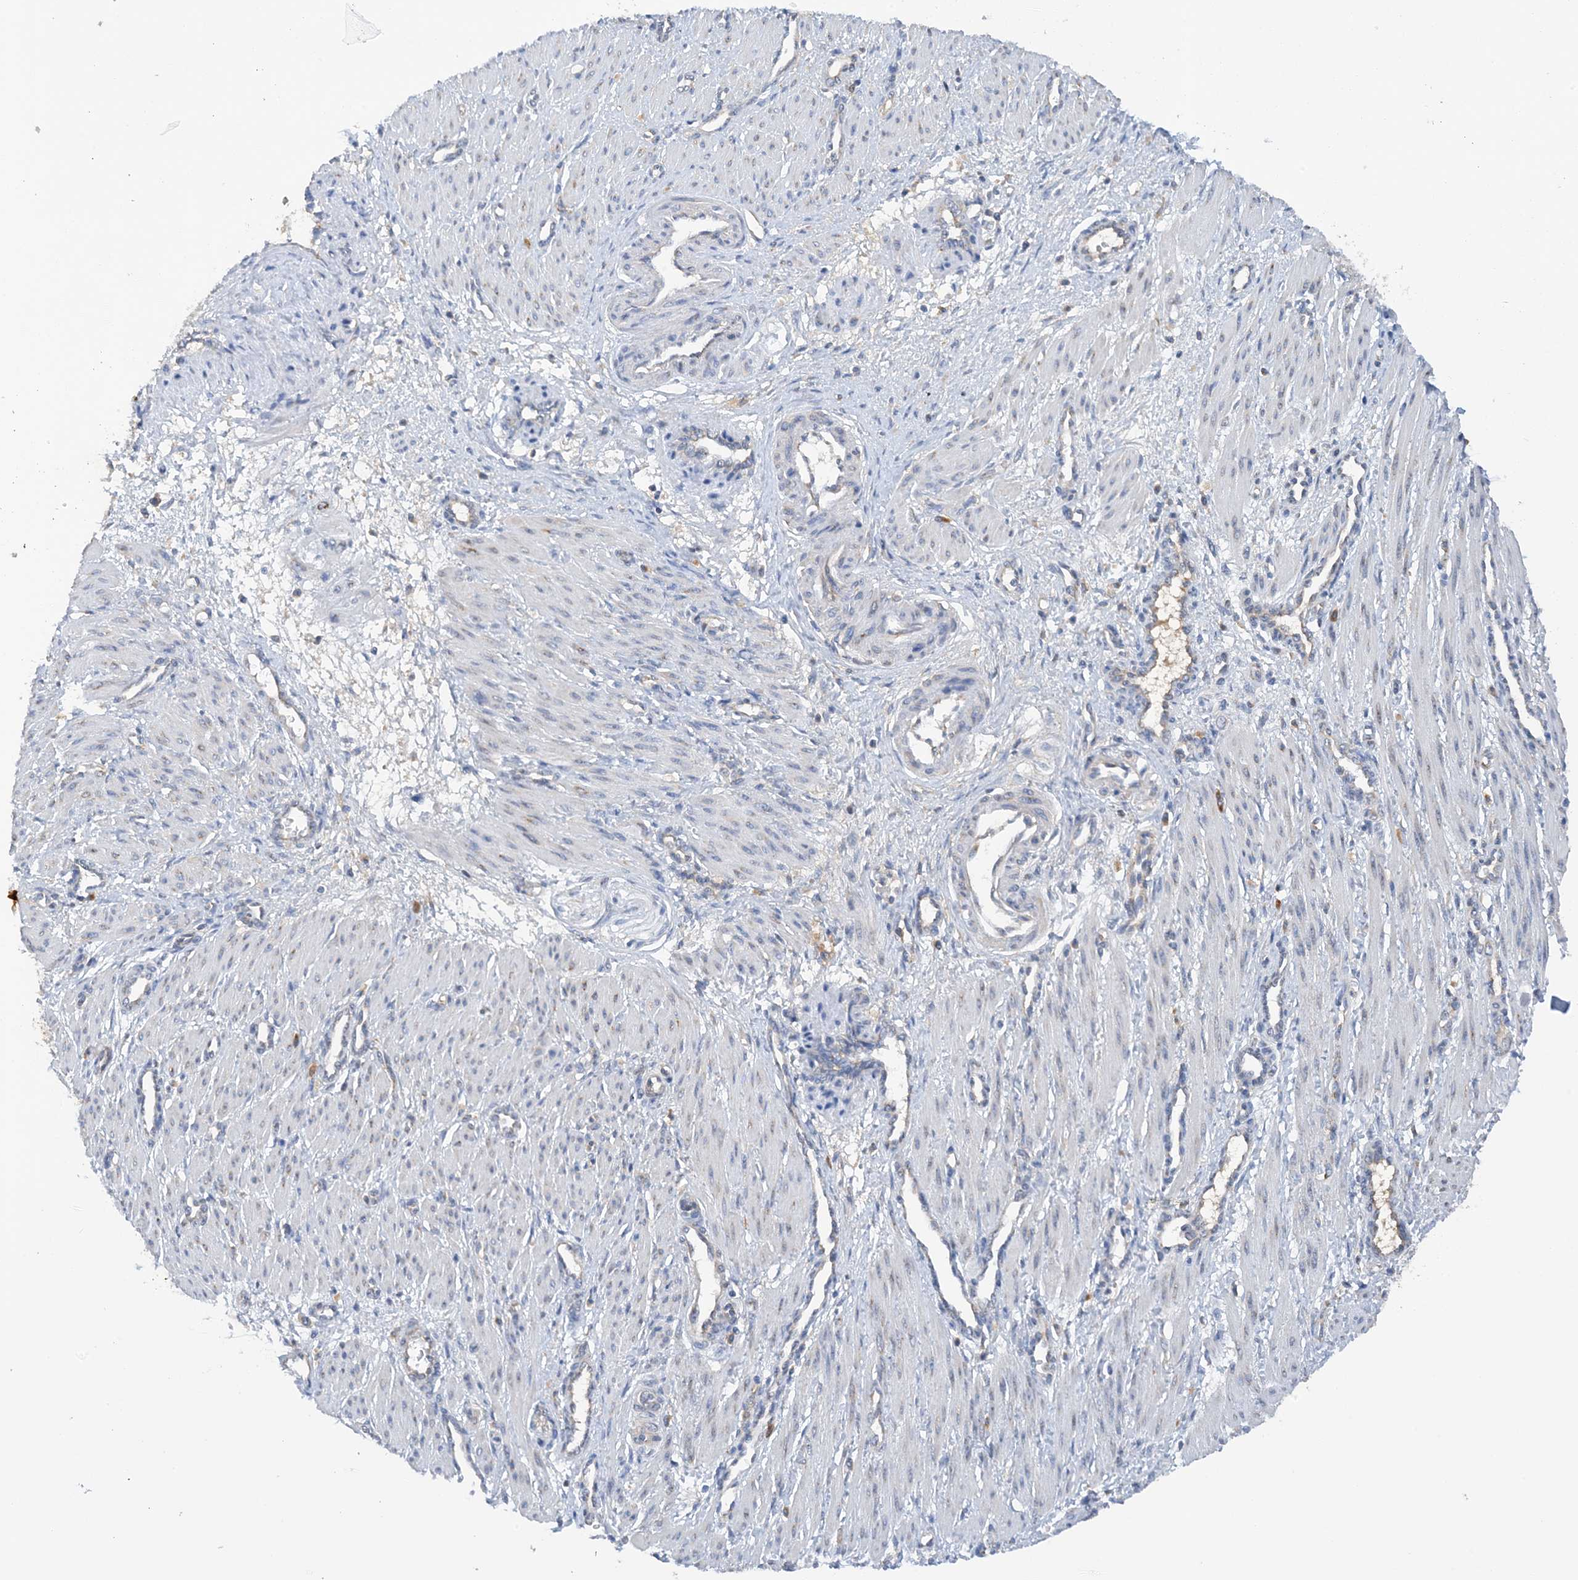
{"staining": {"intensity": "weak", "quantity": "<25%", "location": "cytoplasmic/membranous"}, "tissue": "smooth muscle", "cell_type": "Smooth muscle cells", "image_type": "normal", "snomed": [{"axis": "morphology", "description": "Normal tissue, NOS"}, {"axis": "topography", "description": "Endometrium"}], "caption": "Smooth muscle stained for a protein using immunohistochemistry (IHC) demonstrates no expression smooth muscle cells.", "gene": "SLC5A11", "patient": {"sex": "female", "age": 33}}